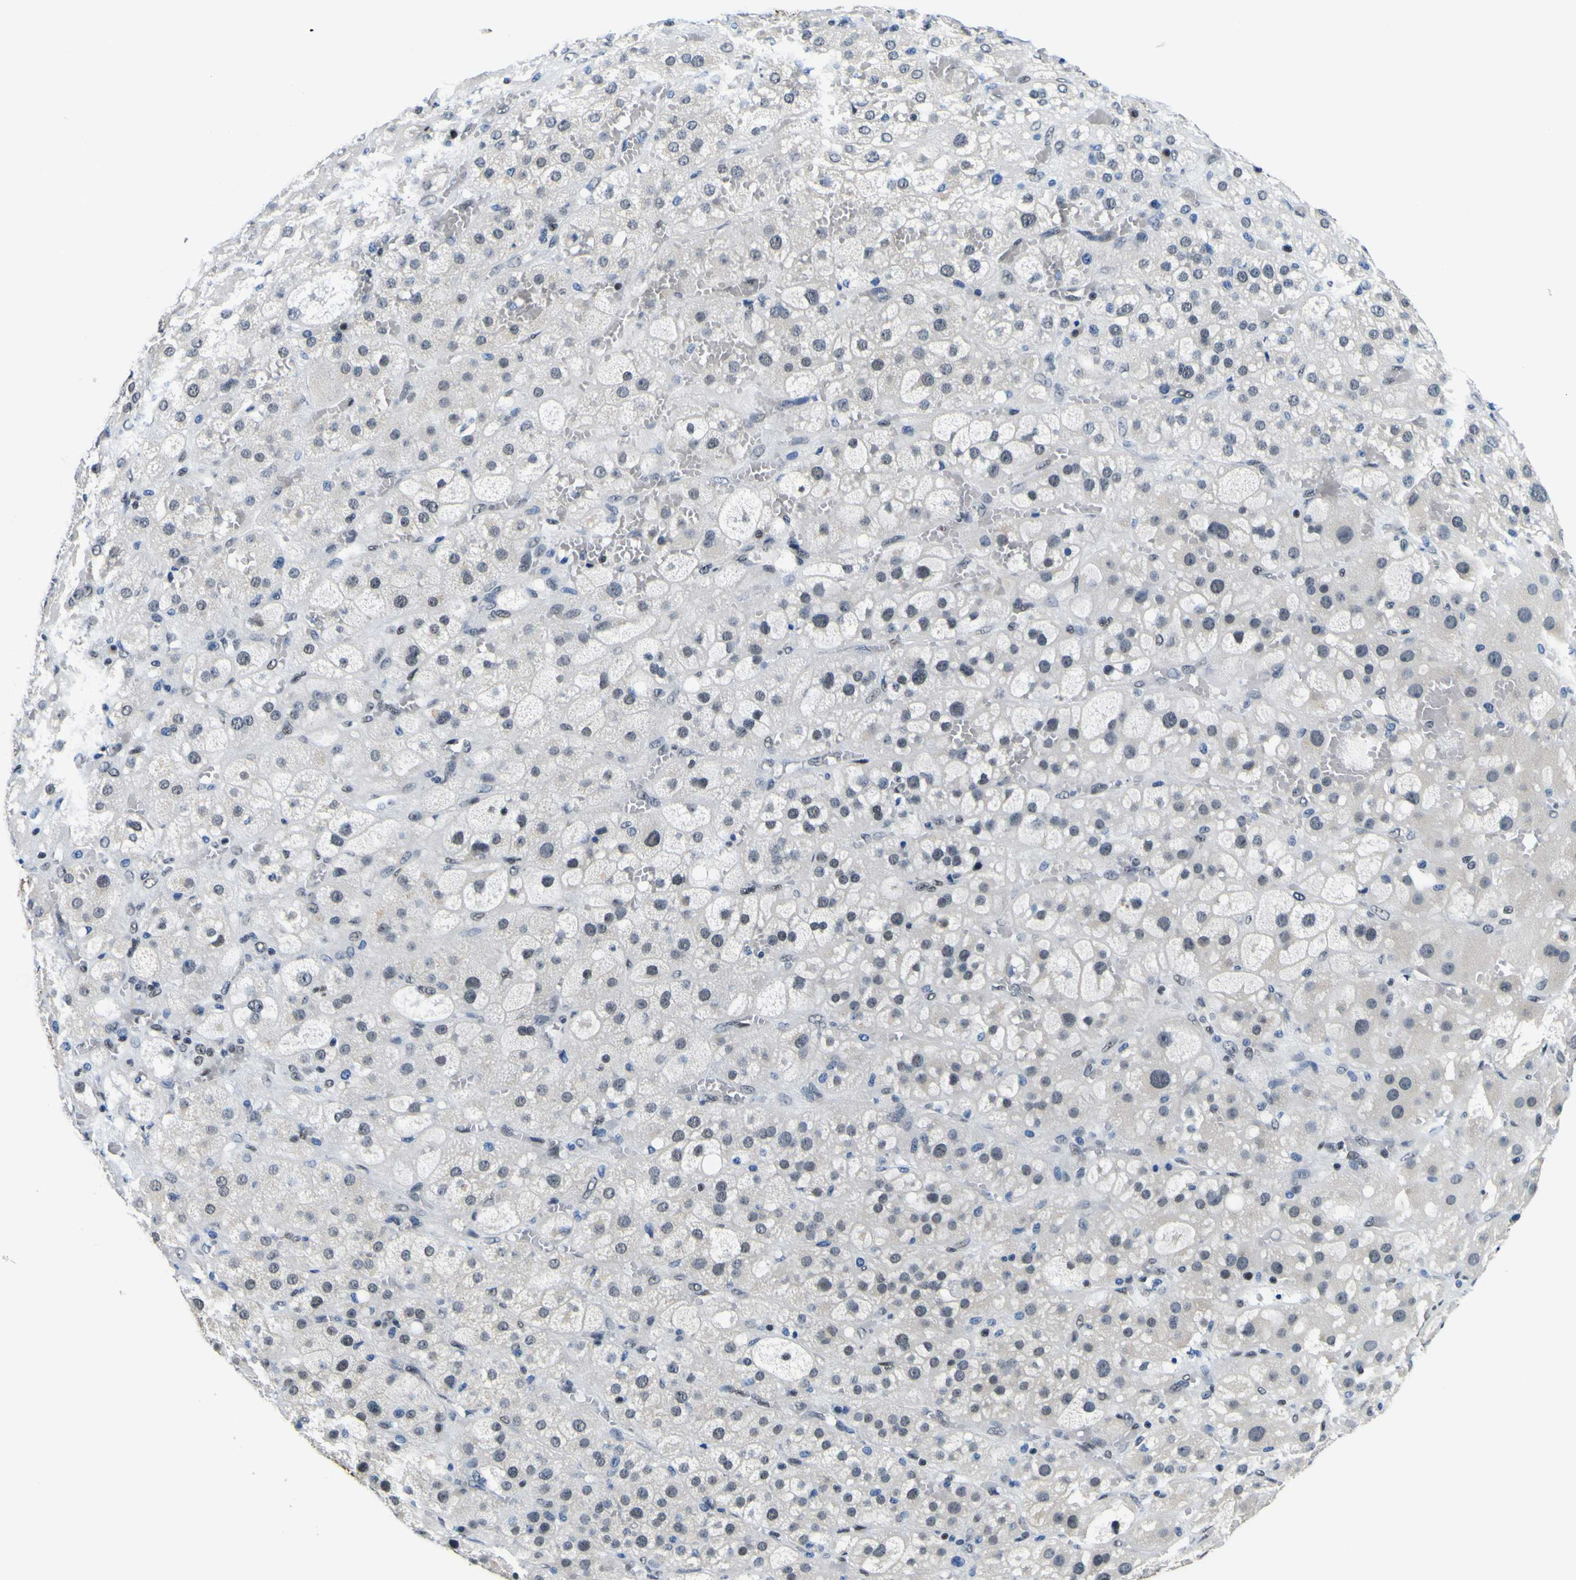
{"staining": {"intensity": "weak", "quantity": "25%-75%", "location": "nuclear"}, "tissue": "adrenal gland", "cell_type": "Glandular cells", "image_type": "normal", "snomed": [{"axis": "morphology", "description": "Normal tissue, NOS"}, {"axis": "topography", "description": "Adrenal gland"}], "caption": "A brown stain labels weak nuclear positivity of a protein in glandular cells of normal adrenal gland. (brown staining indicates protein expression, while blue staining denotes nuclei).", "gene": "SP1", "patient": {"sex": "female", "age": 47}}